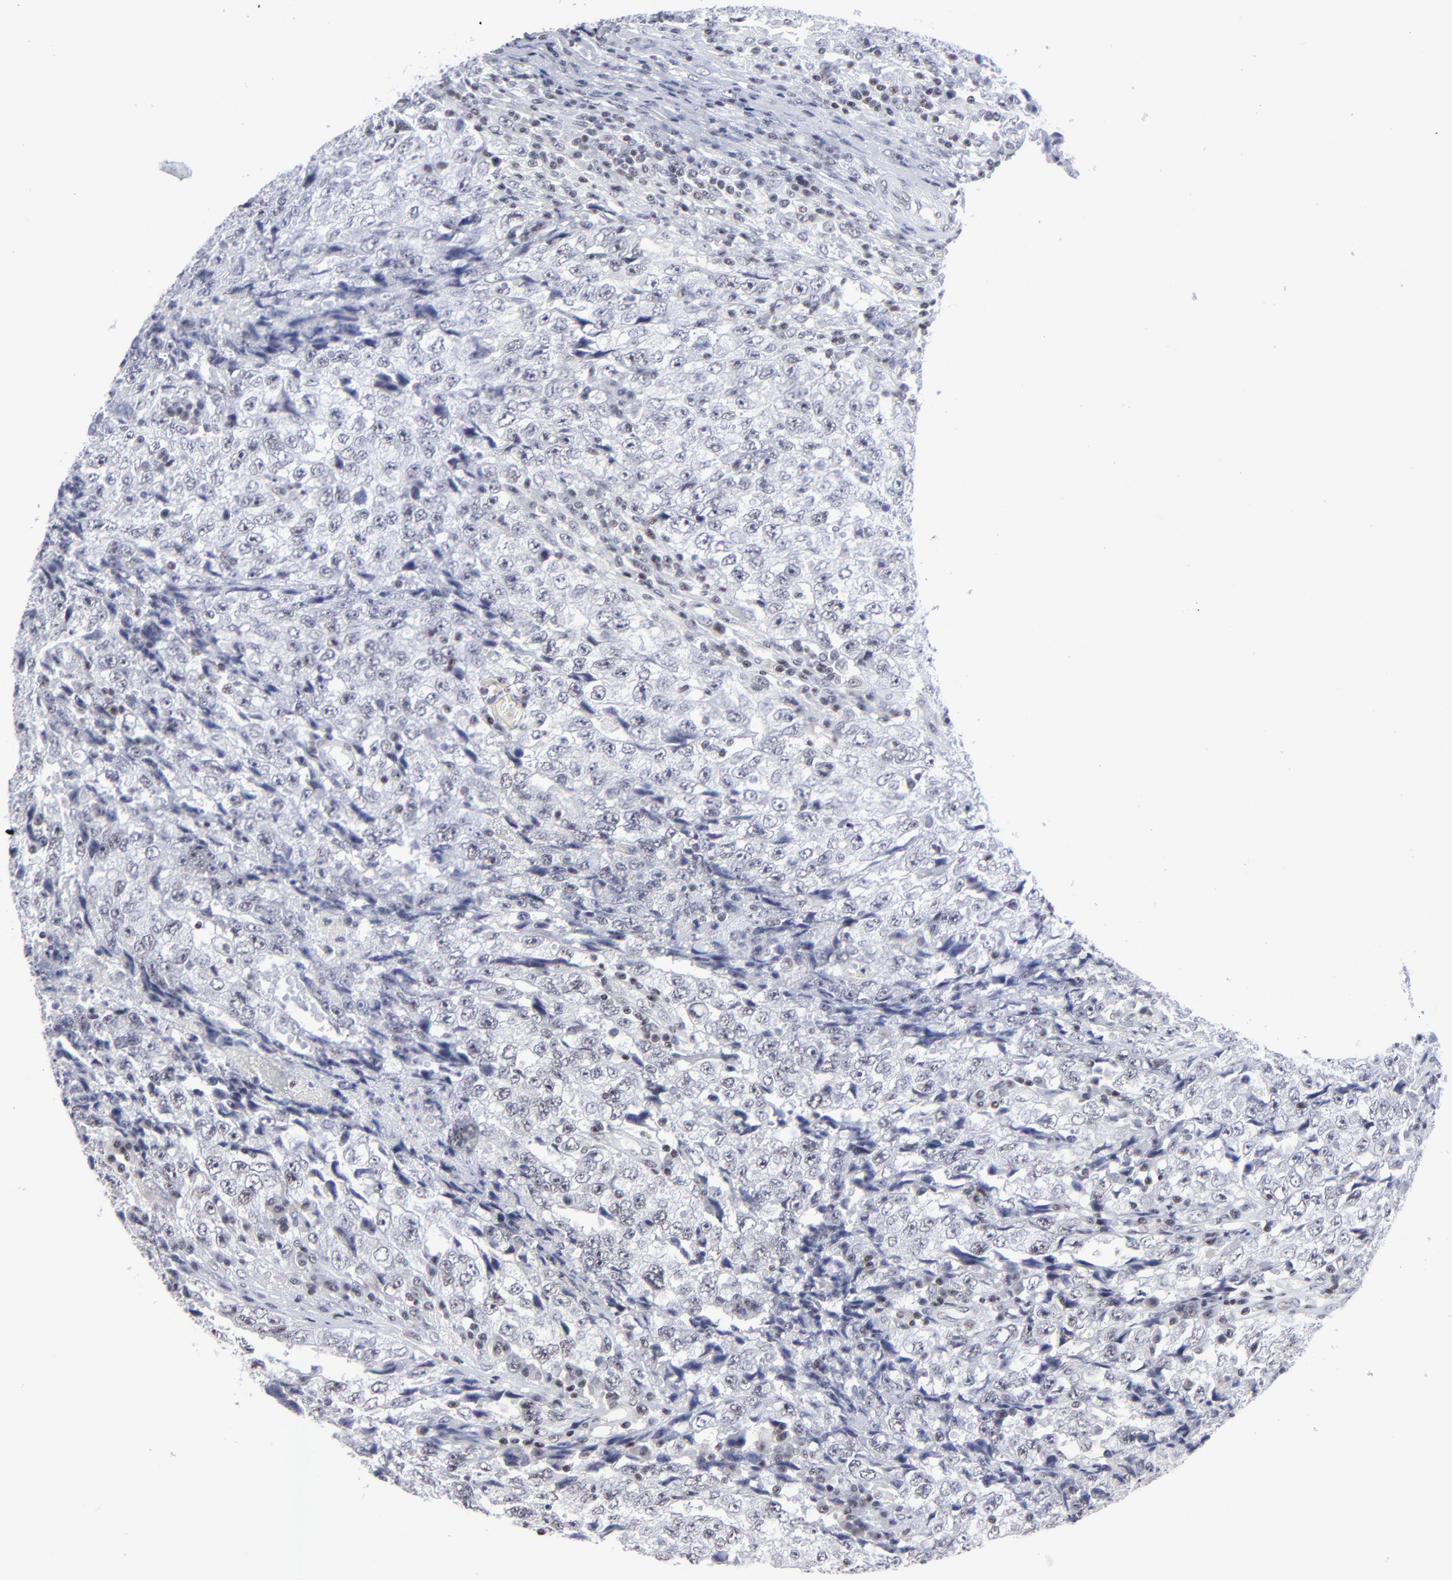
{"staining": {"intensity": "negative", "quantity": "none", "location": "none"}, "tissue": "testis cancer", "cell_type": "Tumor cells", "image_type": "cancer", "snomed": [{"axis": "morphology", "description": "Necrosis, NOS"}, {"axis": "morphology", "description": "Carcinoma, Embryonal, NOS"}, {"axis": "topography", "description": "Testis"}], "caption": "High magnification brightfield microscopy of testis cancer stained with DAB (brown) and counterstained with hematoxylin (blue): tumor cells show no significant positivity. (Stains: DAB immunohistochemistry with hematoxylin counter stain, Microscopy: brightfield microscopy at high magnification).", "gene": "SP2", "patient": {"sex": "male", "age": 19}}